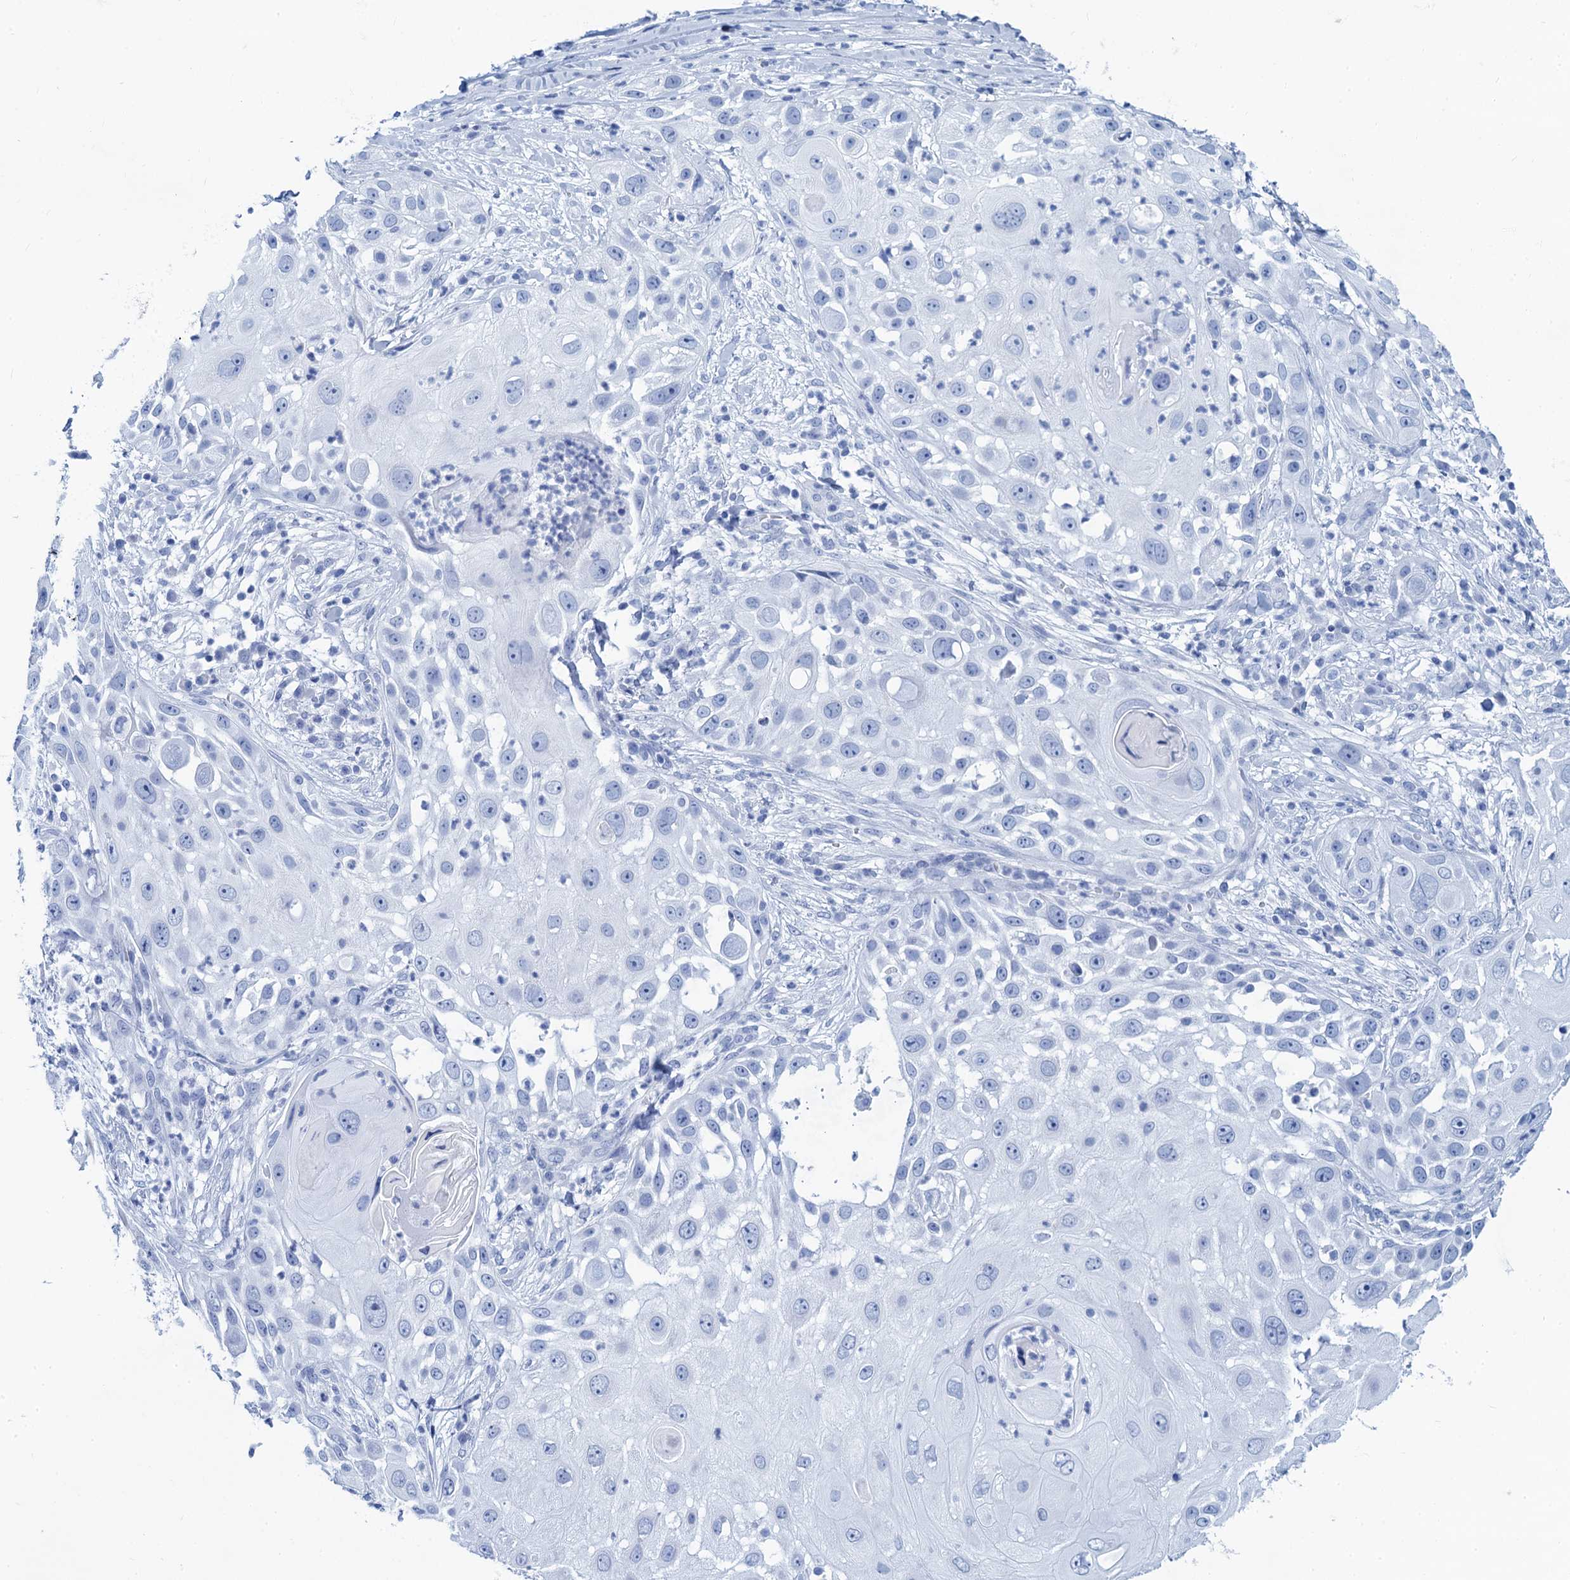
{"staining": {"intensity": "negative", "quantity": "none", "location": "none"}, "tissue": "skin cancer", "cell_type": "Tumor cells", "image_type": "cancer", "snomed": [{"axis": "morphology", "description": "Squamous cell carcinoma, NOS"}, {"axis": "topography", "description": "Skin"}], "caption": "The photomicrograph demonstrates no significant expression in tumor cells of skin squamous cell carcinoma.", "gene": "CABYR", "patient": {"sex": "female", "age": 44}}